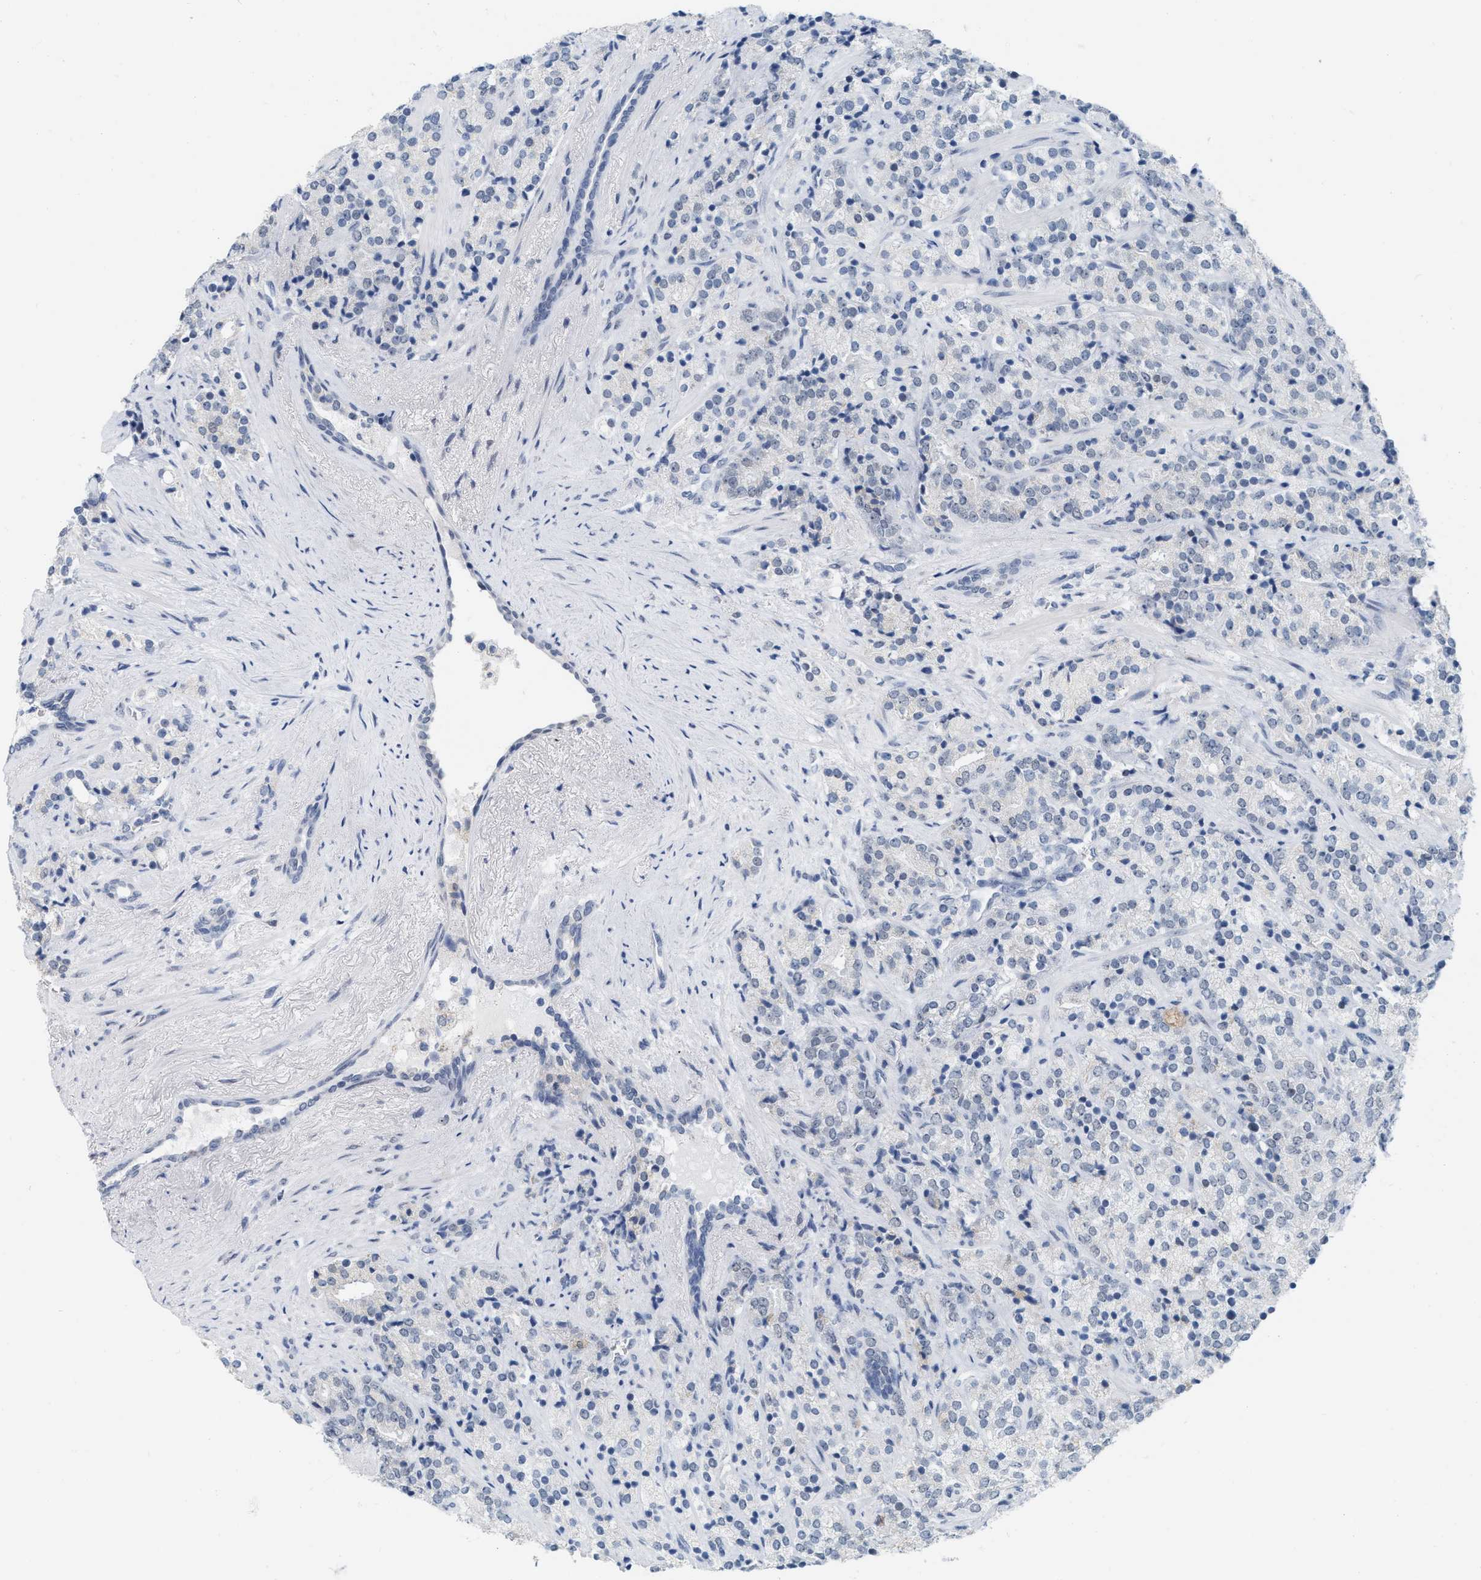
{"staining": {"intensity": "negative", "quantity": "none", "location": "none"}, "tissue": "prostate cancer", "cell_type": "Tumor cells", "image_type": "cancer", "snomed": [{"axis": "morphology", "description": "Adenocarcinoma, High grade"}, {"axis": "topography", "description": "Prostate"}], "caption": "High-grade adenocarcinoma (prostate) was stained to show a protein in brown. There is no significant expression in tumor cells.", "gene": "XIRP1", "patient": {"sex": "male", "age": 71}}